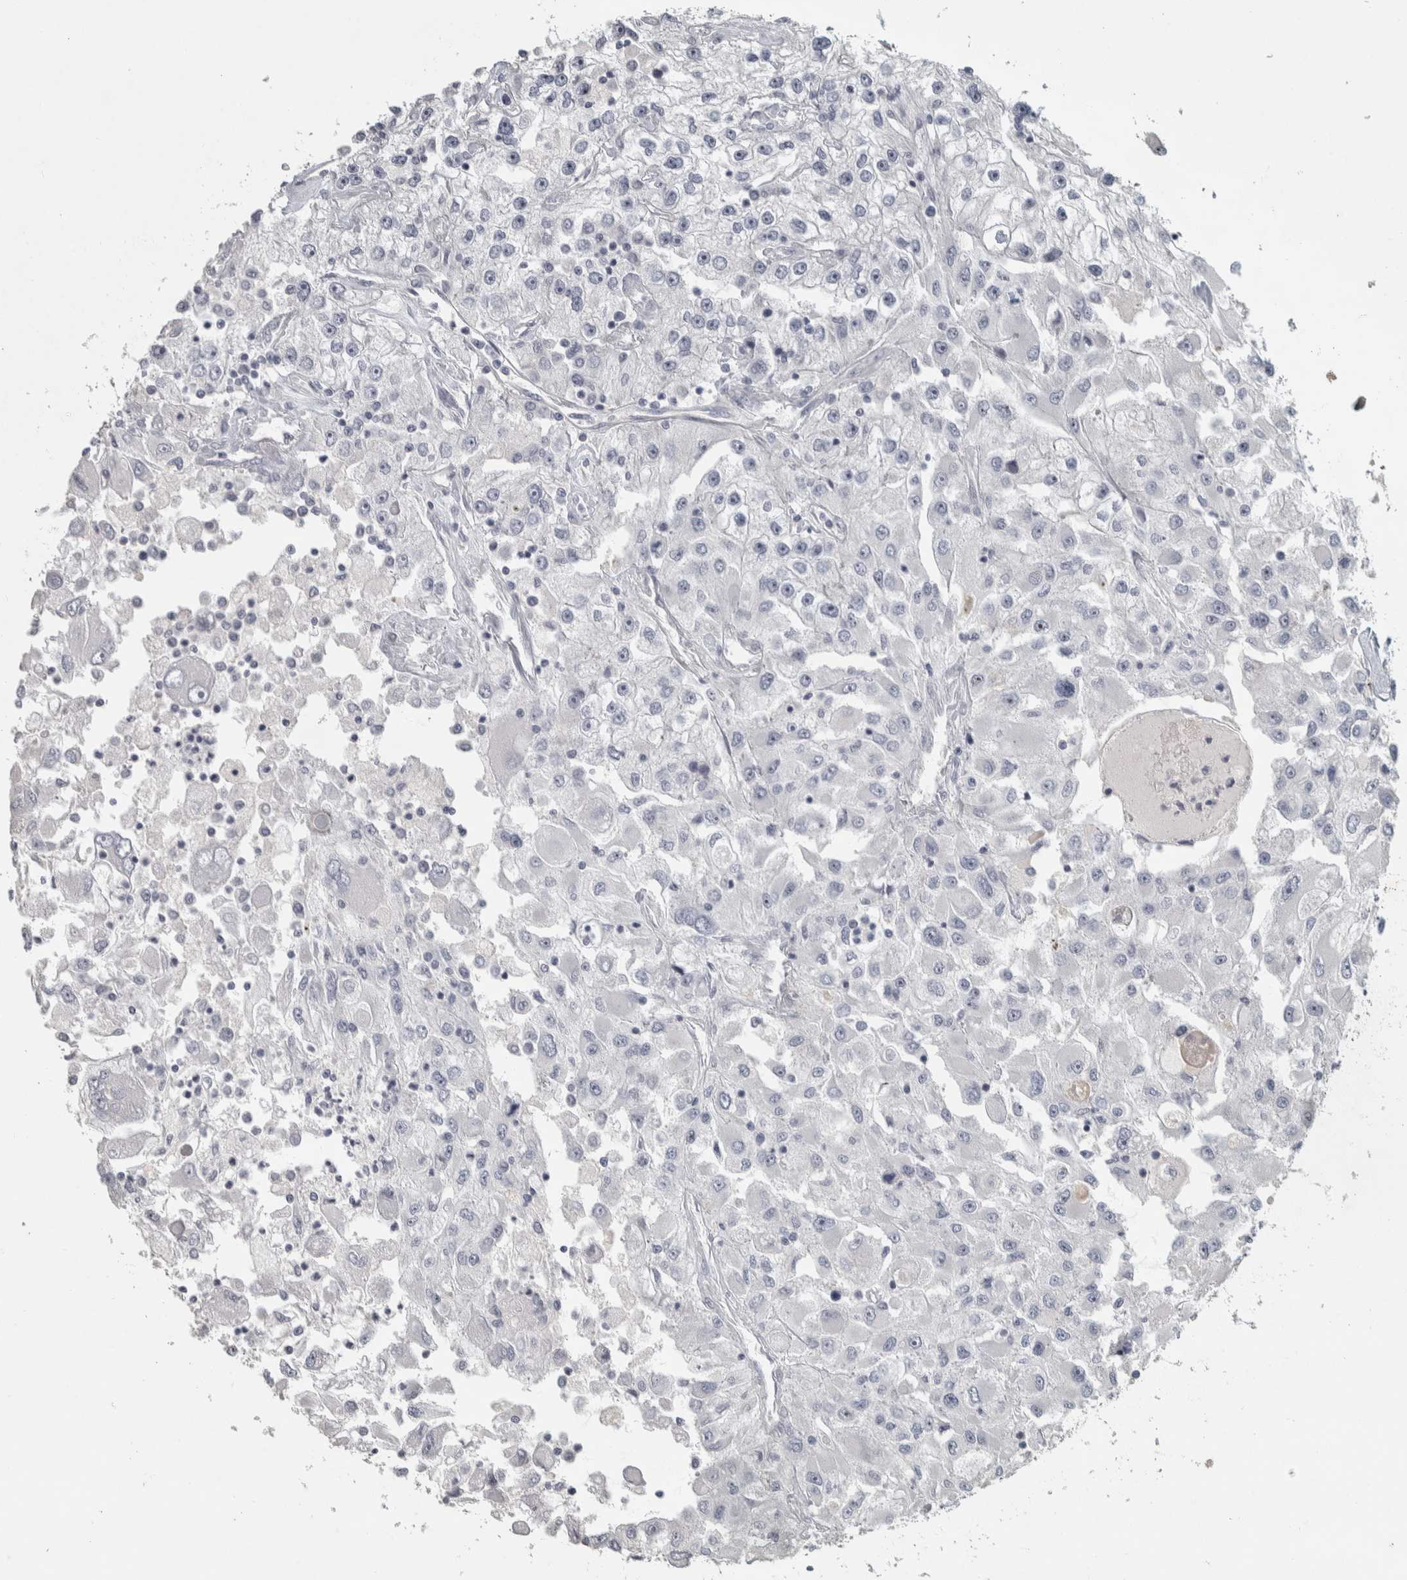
{"staining": {"intensity": "negative", "quantity": "none", "location": "none"}, "tissue": "renal cancer", "cell_type": "Tumor cells", "image_type": "cancer", "snomed": [{"axis": "morphology", "description": "Adenocarcinoma, NOS"}, {"axis": "topography", "description": "Kidney"}], "caption": "High magnification brightfield microscopy of renal adenocarcinoma stained with DAB (3,3'-diaminobenzidine) (brown) and counterstained with hematoxylin (blue): tumor cells show no significant staining.", "gene": "DCAF10", "patient": {"sex": "female", "age": 52}}